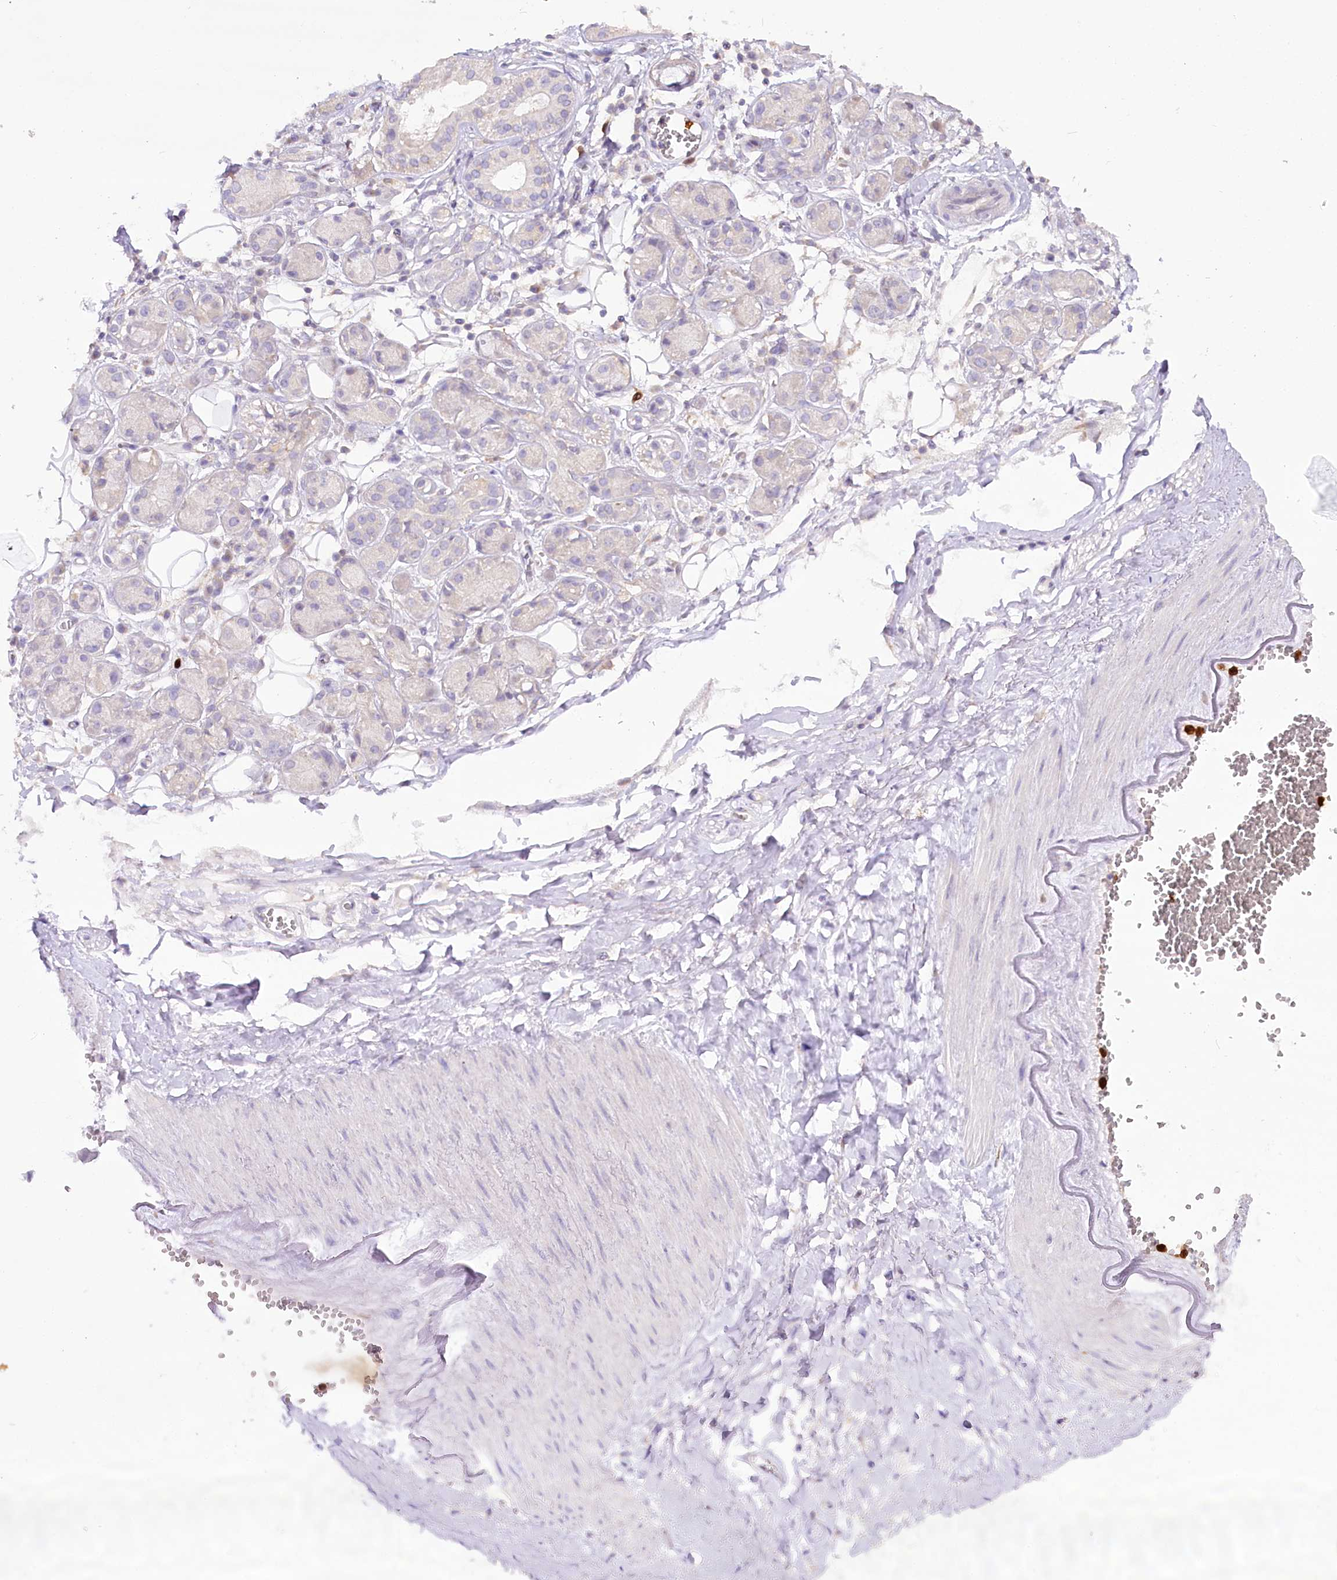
{"staining": {"intensity": "negative", "quantity": "none", "location": "none"}, "tissue": "adipose tissue", "cell_type": "Adipocytes", "image_type": "normal", "snomed": [{"axis": "morphology", "description": "Normal tissue, NOS"}, {"axis": "morphology", "description": "Inflammation, NOS"}, {"axis": "topography", "description": "Salivary gland"}, {"axis": "topography", "description": "Peripheral nerve tissue"}], "caption": "Protein analysis of normal adipose tissue displays no significant staining in adipocytes.", "gene": "DPYD", "patient": {"sex": "female", "age": 75}}